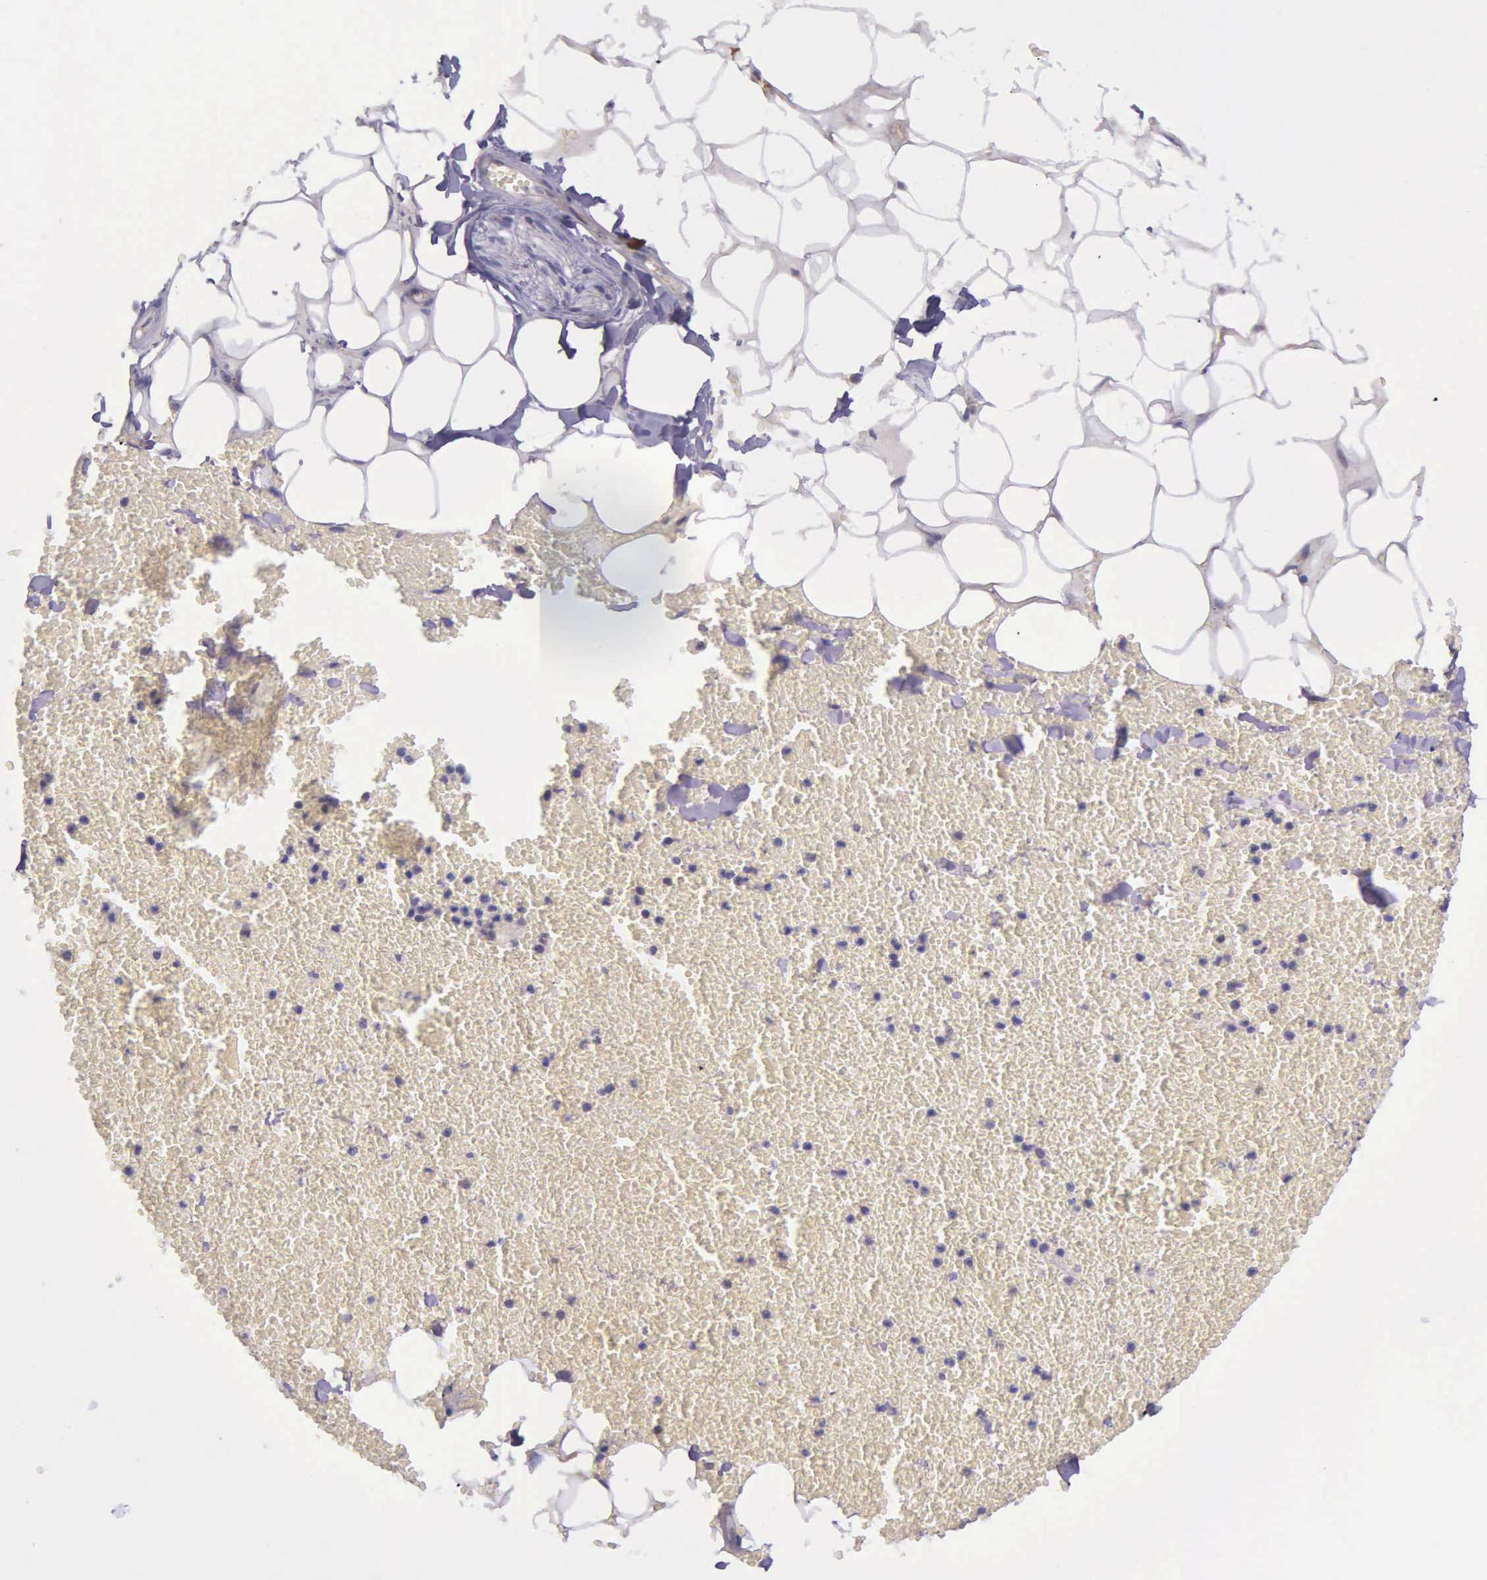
{"staining": {"intensity": "negative", "quantity": "none", "location": "none"}, "tissue": "adipose tissue", "cell_type": "Adipocytes", "image_type": "normal", "snomed": [{"axis": "morphology", "description": "Normal tissue, NOS"}, {"axis": "morphology", "description": "Inflammation, NOS"}, {"axis": "topography", "description": "Lymph node"}, {"axis": "topography", "description": "Peripheral nerve tissue"}], "caption": "Immunohistochemical staining of unremarkable human adipose tissue shows no significant positivity in adipocytes. (IHC, brightfield microscopy, high magnification).", "gene": "NSDHL", "patient": {"sex": "male", "age": 52}}